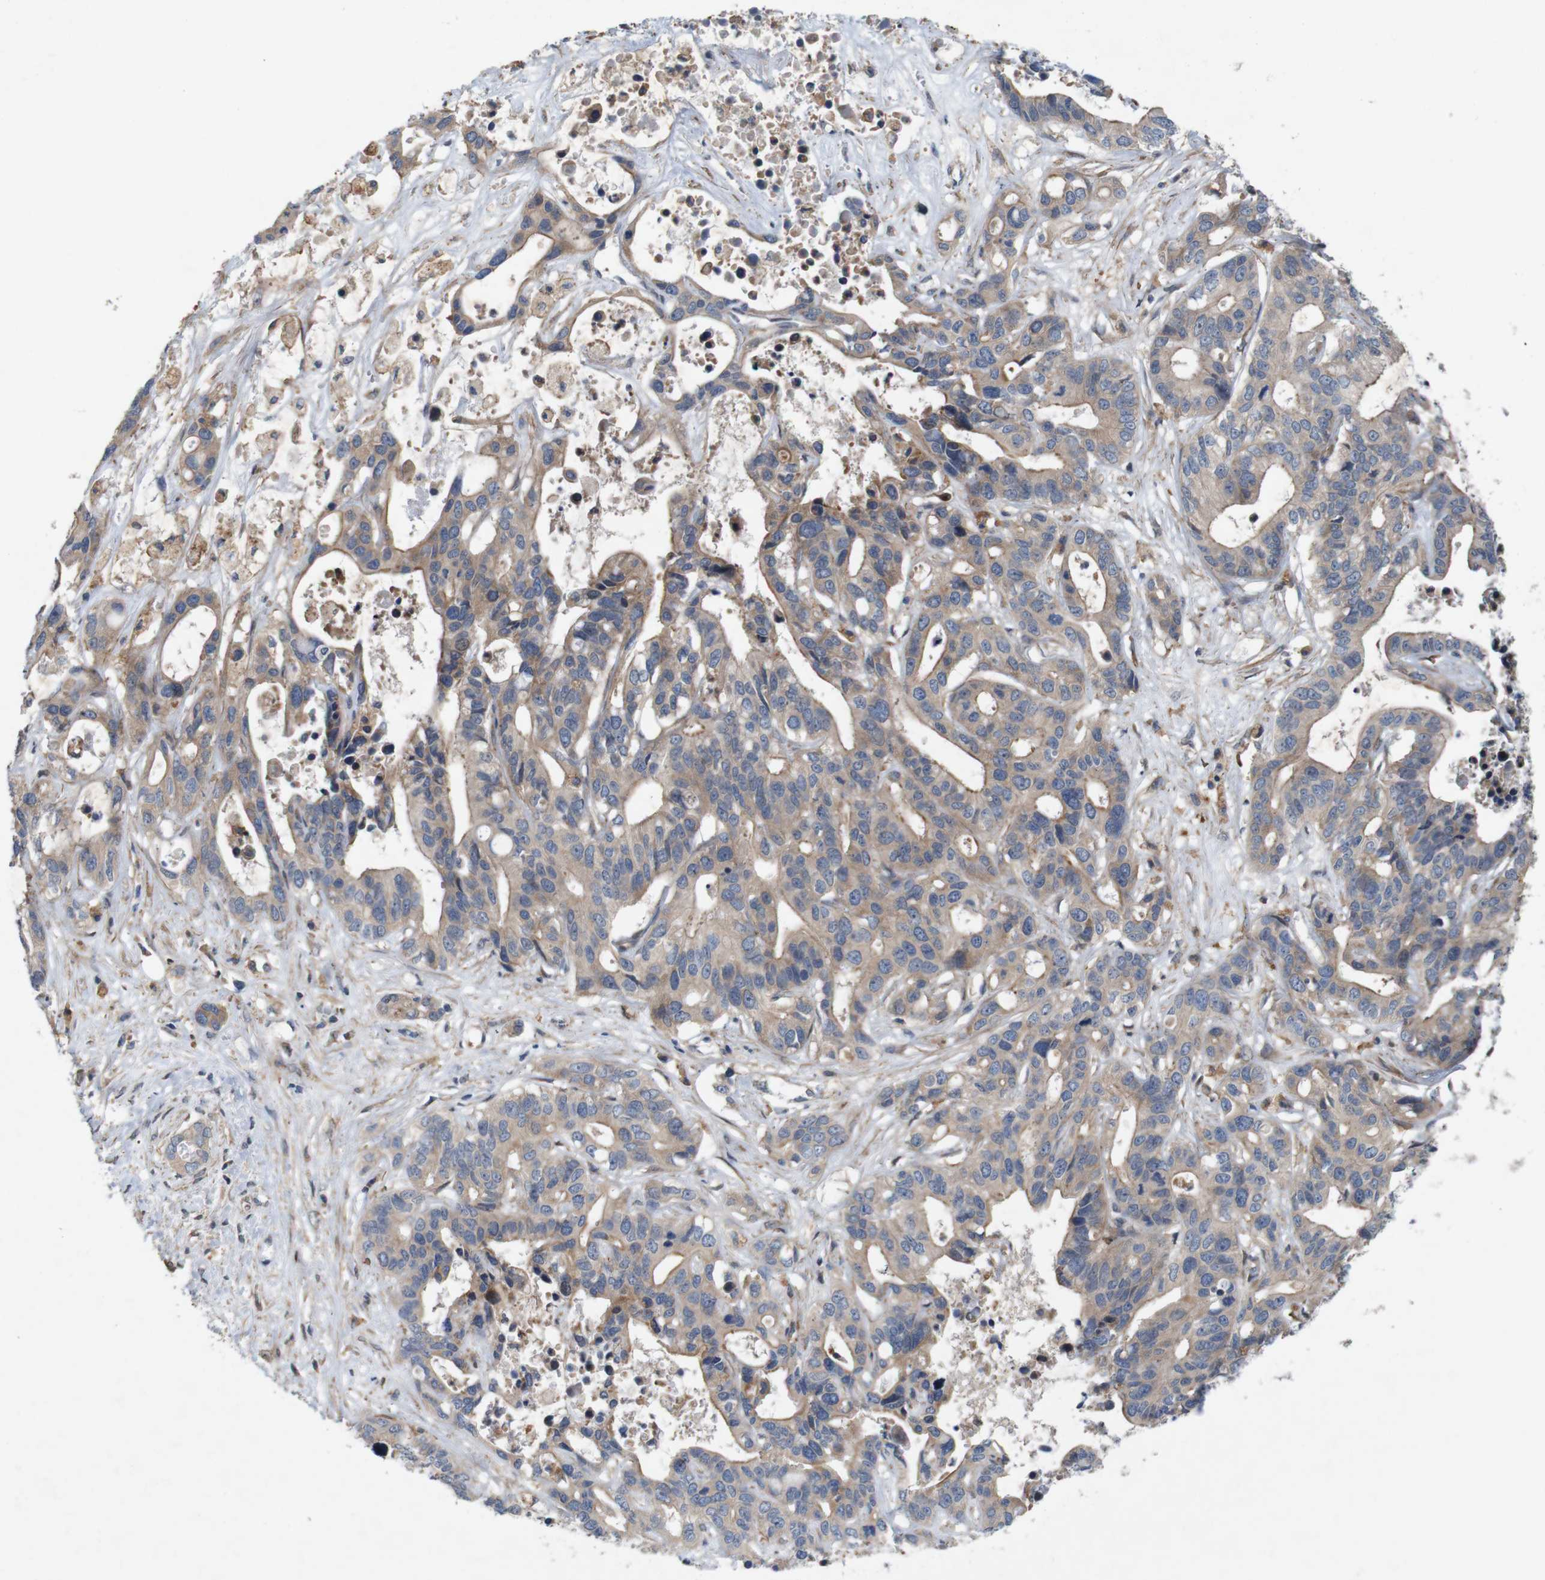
{"staining": {"intensity": "weak", "quantity": ">75%", "location": "cytoplasmic/membranous"}, "tissue": "liver cancer", "cell_type": "Tumor cells", "image_type": "cancer", "snomed": [{"axis": "morphology", "description": "Cholangiocarcinoma"}, {"axis": "topography", "description": "Liver"}], "caption": "Immunohistochemical staining of human cholangiocarcinoma (liver) displays low levels of weak cytoplasmic/membranous protein expression in about >75% of tumor cells. (Brightfield microscopy of DAB IHC at high magnification).", "gene": "SIGLEC8", "patient": {"sex": "female", "age": 65}}